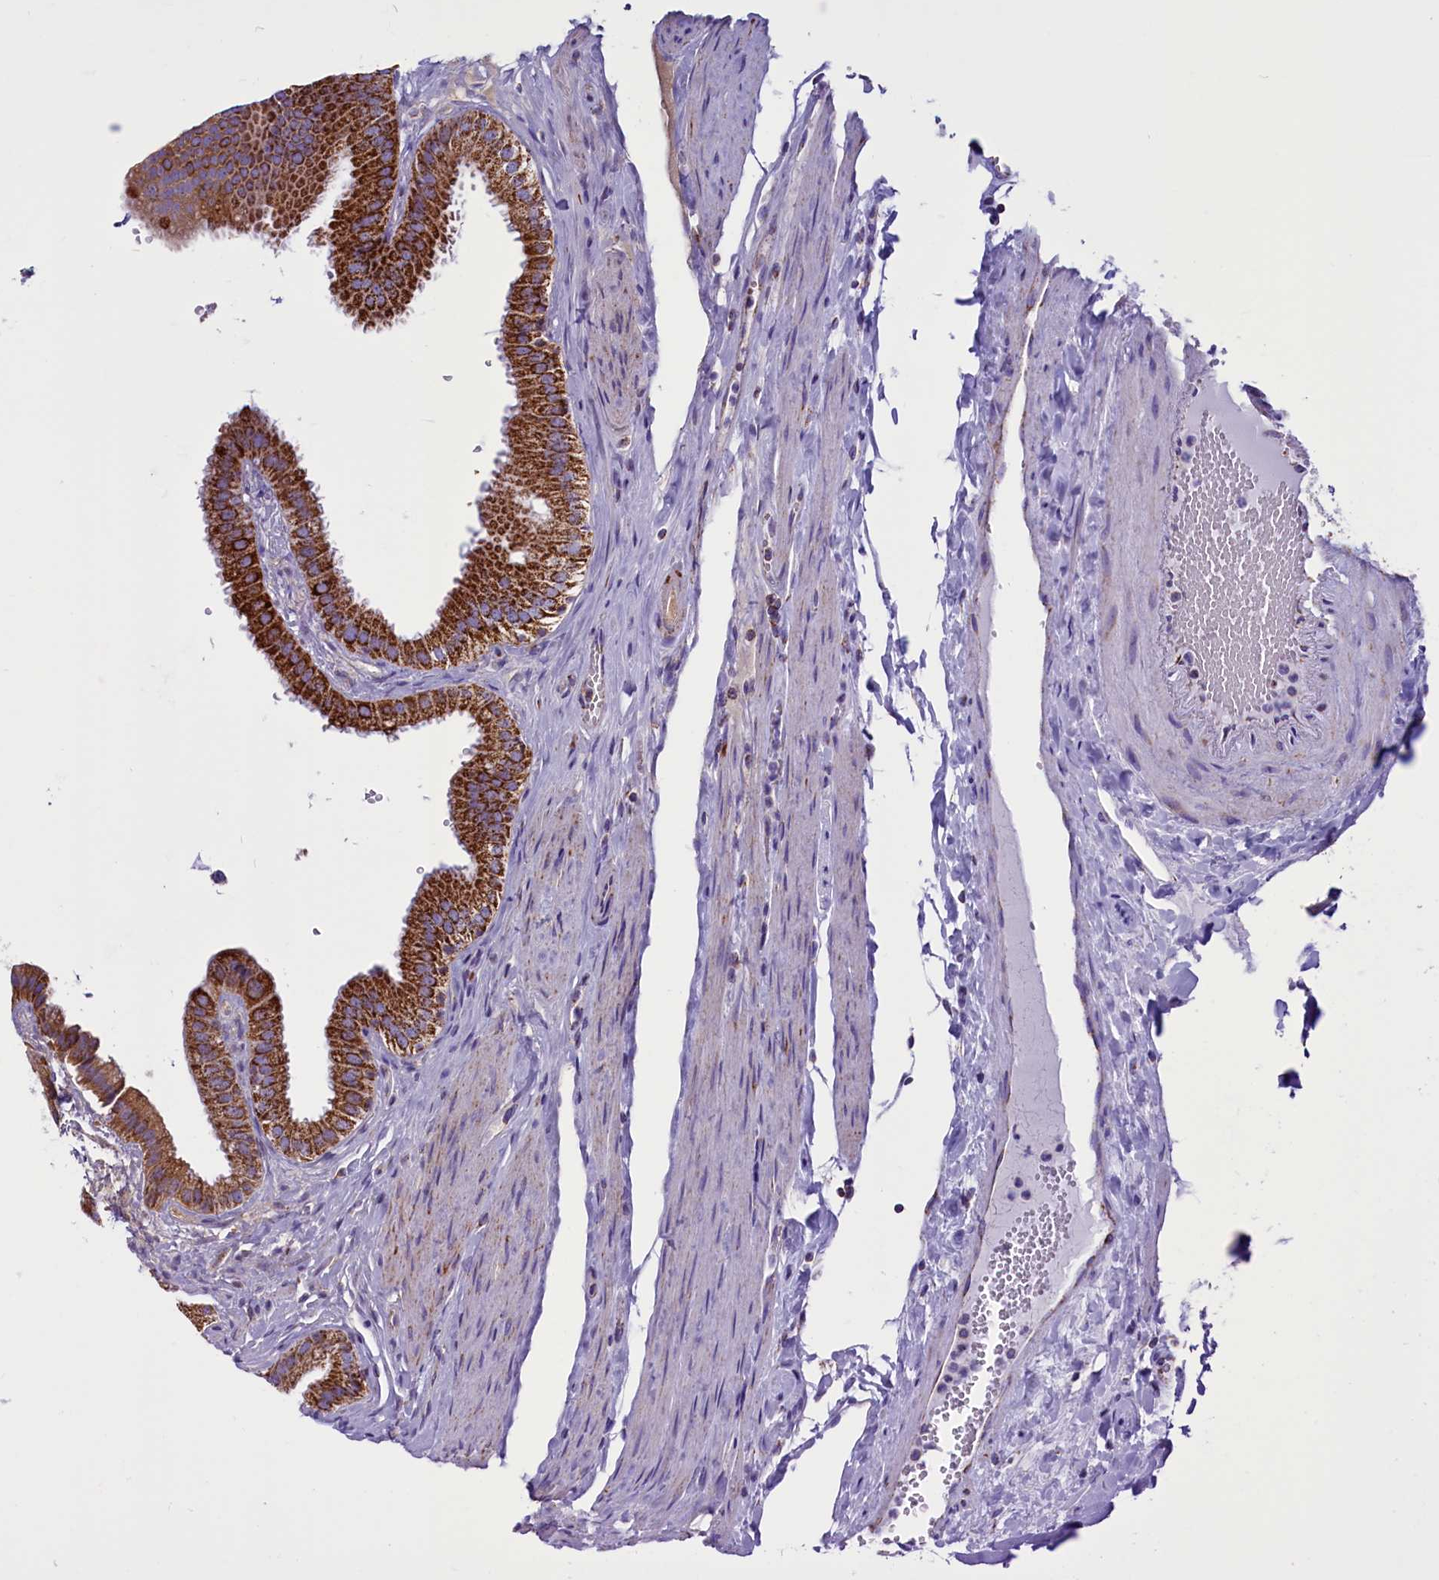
{"staining": {"intensity": "strong", "quantity": ">75%", "location": "cytoplasmic/membranous"}, "tissue": "gallbladder", "cell_type": "Glandular cells", "image_type": "normal", "snomed": [{"axis": "morphology", "description": "Normal tissue, NOS"}, {"axis": "topography", "description": "Gallbladder"}], "caption": "Brown immunohistochemical staining in unremarkable human gallbladder reveals strong cytoplasmic/membranous expression in approximately >75% of glandular cells.", "gene": "ICA1L", "patient": {"sex": "female", "age": 61}}